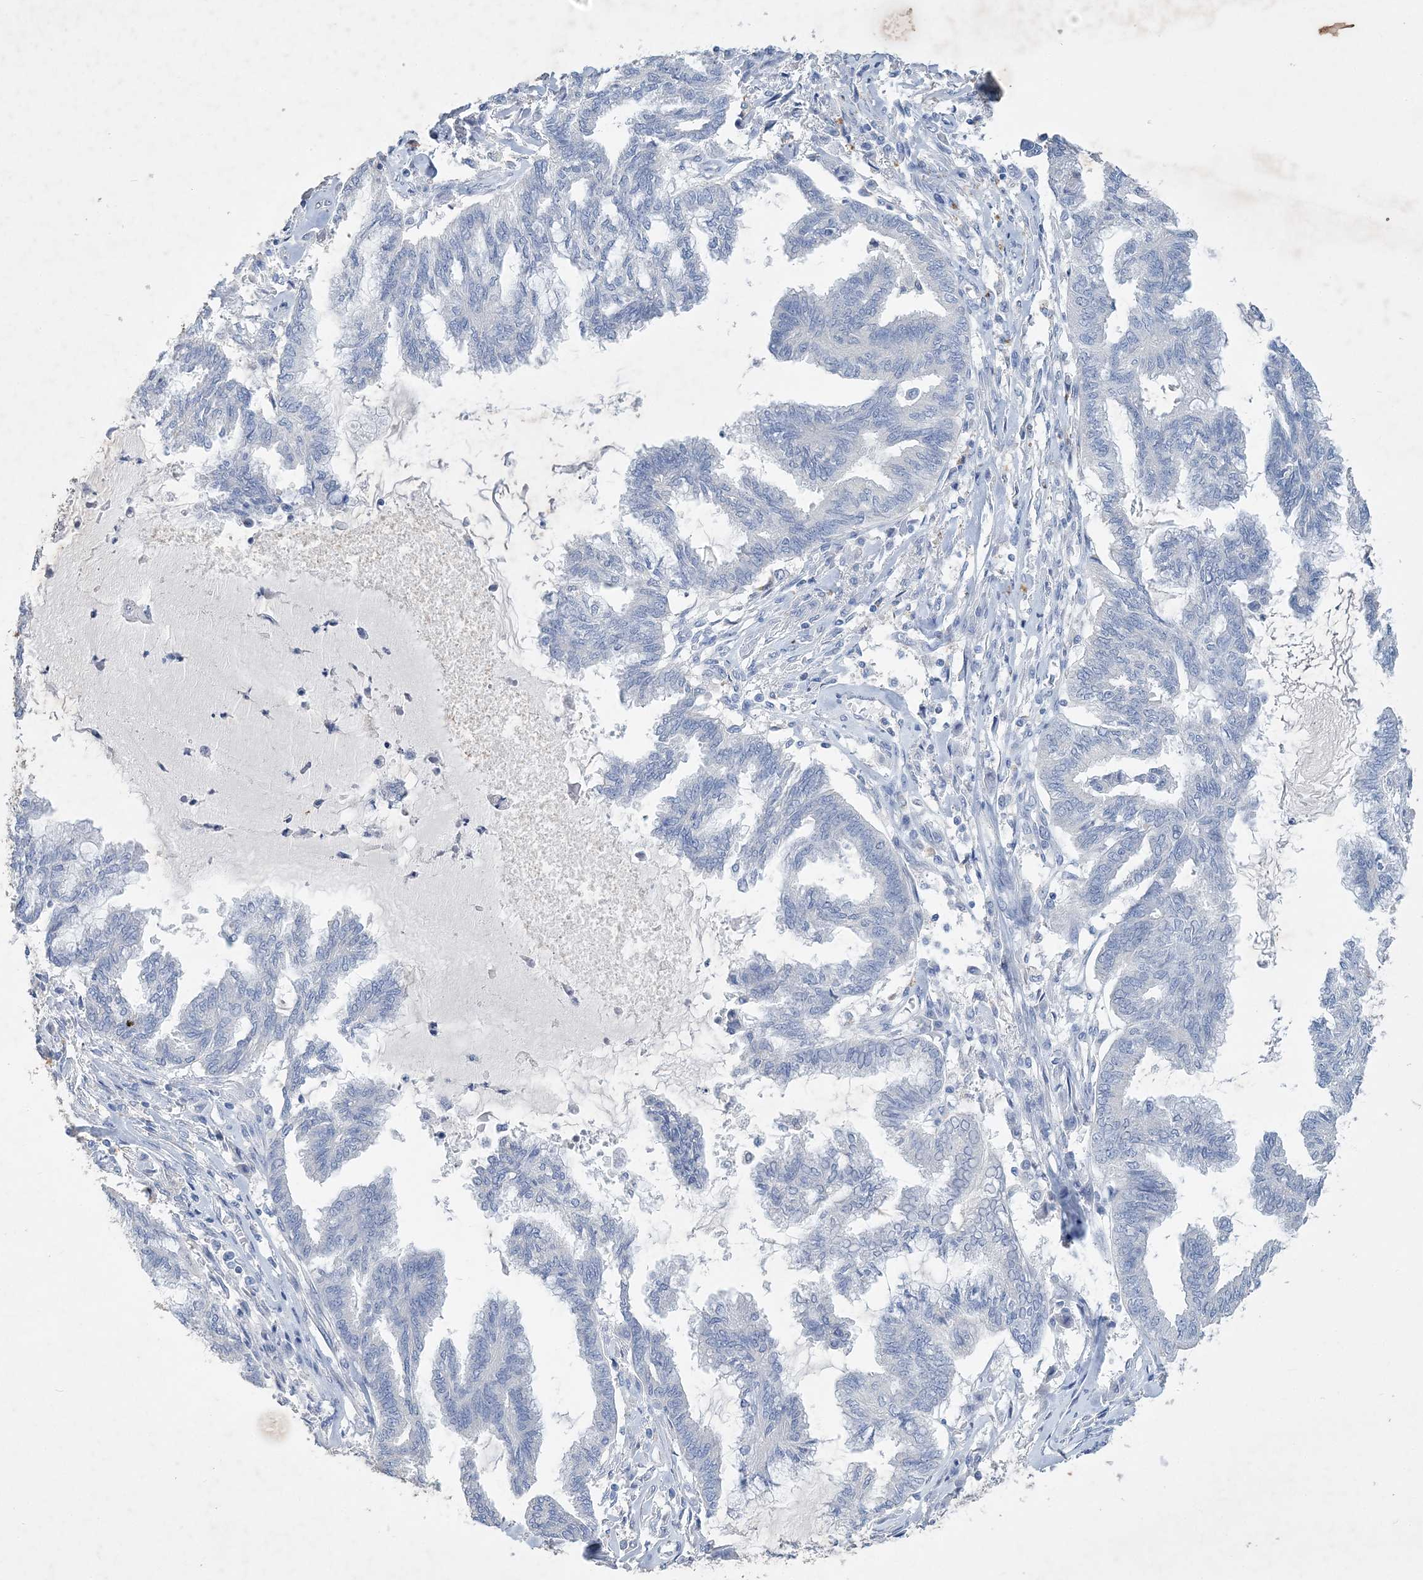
{"staining": {"intensity": "negative", "quantity": "none", "location": "none"}, "tissue": "endometrial cancer", "cell_type": "Tumor cells", "image_type": "cancer", "snomed": [{"axis": "morphology", "description": "Adenocarcinoma, NOS"}, {"axis": "topography", "description": "Endometrium"}], "caption": "Adenocarcinoma (endometrial) was stained to show a protein in brown. There is no significant staining in tumor cells. Brightfield microscopy of immunohistochemistry stained with DAB (brown) and hematoxylin (blue), captured at high magnification.", "gene": "COPS8", "patient": {"sex": "female", "age": 86}}